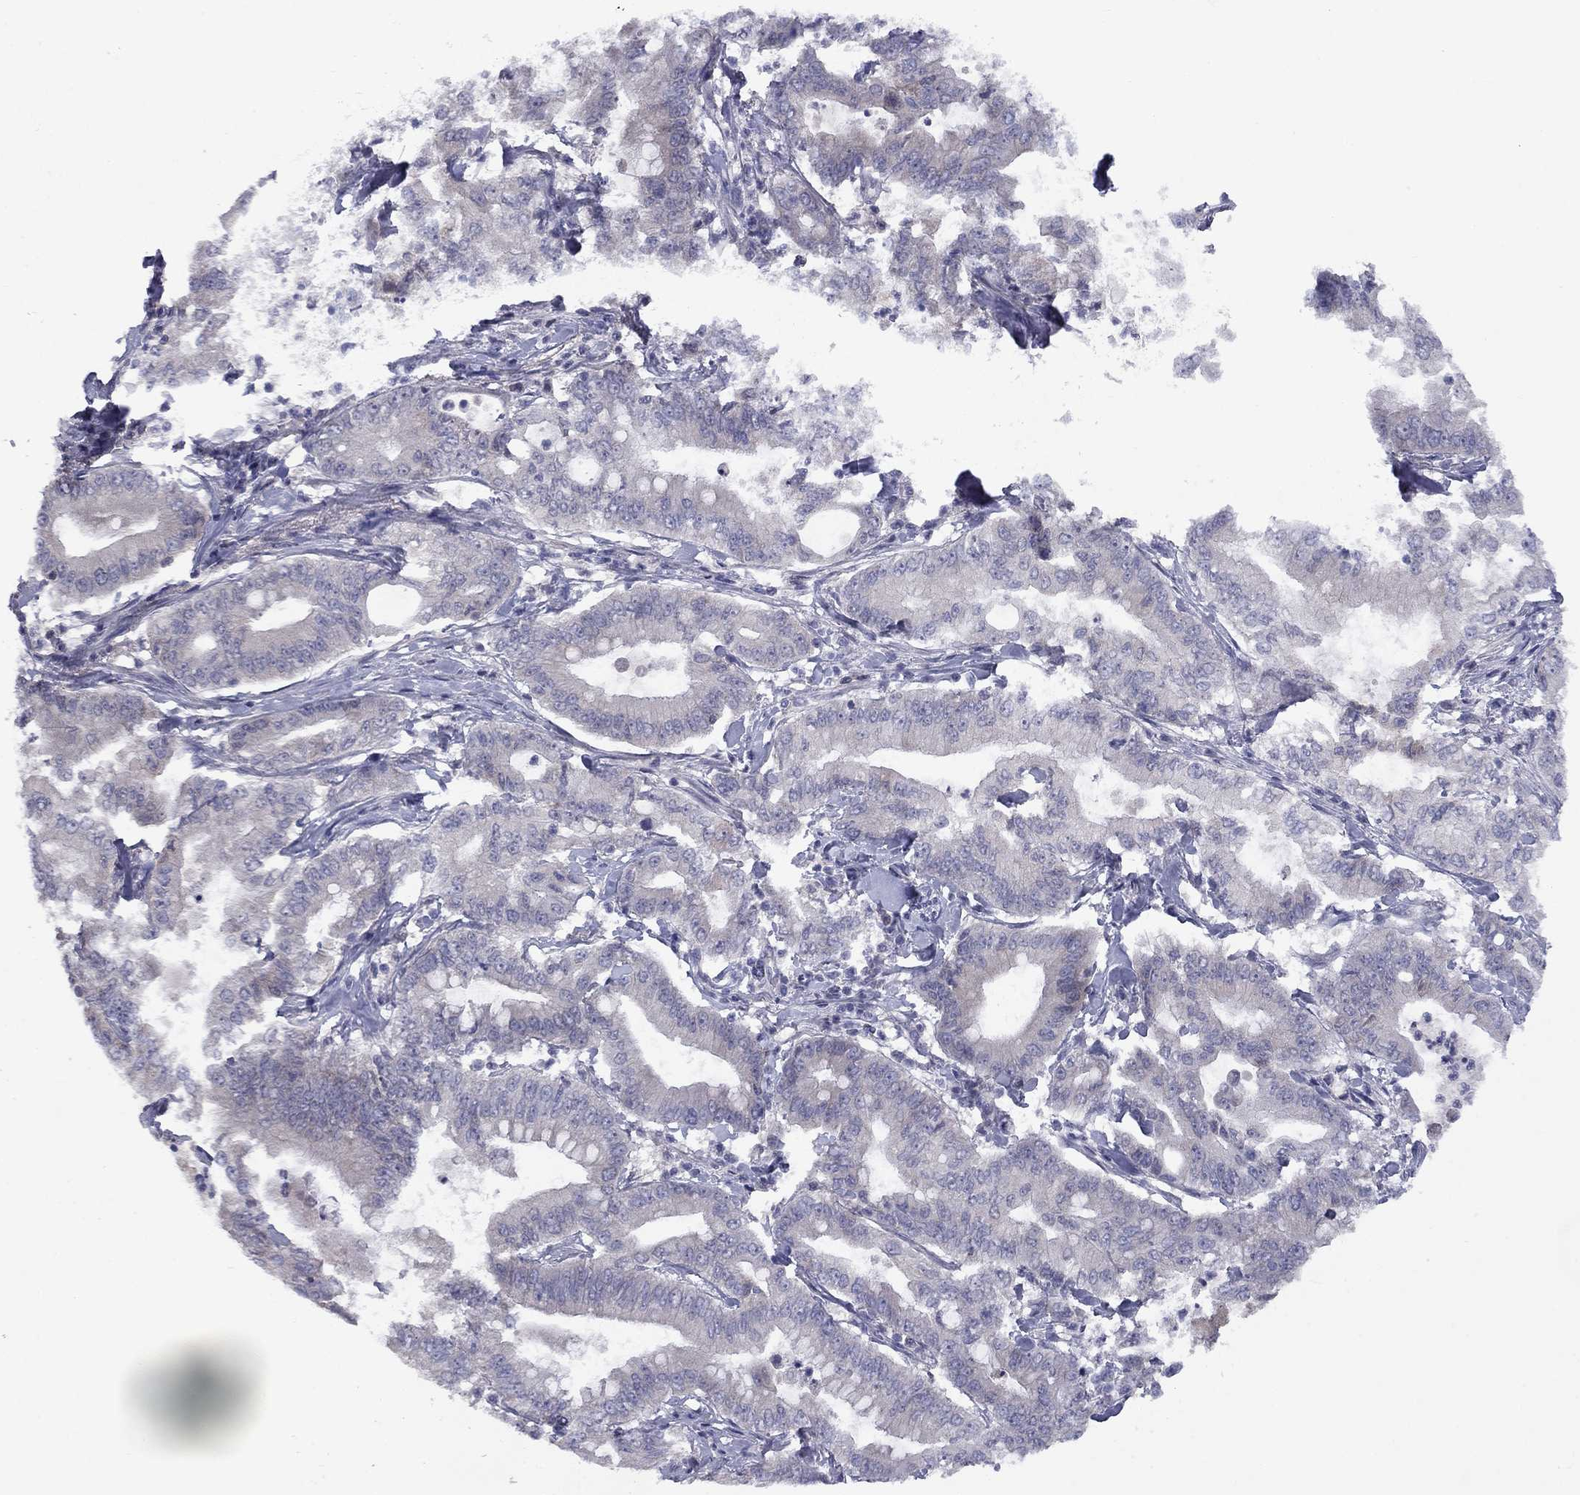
{"staining": {"intensity": "negative", "quantity": "none", "location": "none"}, "tissue": "pancreatic cancer", "cell_type": "Tumor cells", "image_type": "cancer", "snomed": [{"axis": "morphology", "description": "Adenocarcinoma, NOS"}, {"axis": "topography", "description": "Pancreas"}], "caption": "There is no significant staining in tumor cells of pancreatic adenocarcinoma.", "gene": "CACNA1A", "patient": {"sex": "male", "age": 71}}